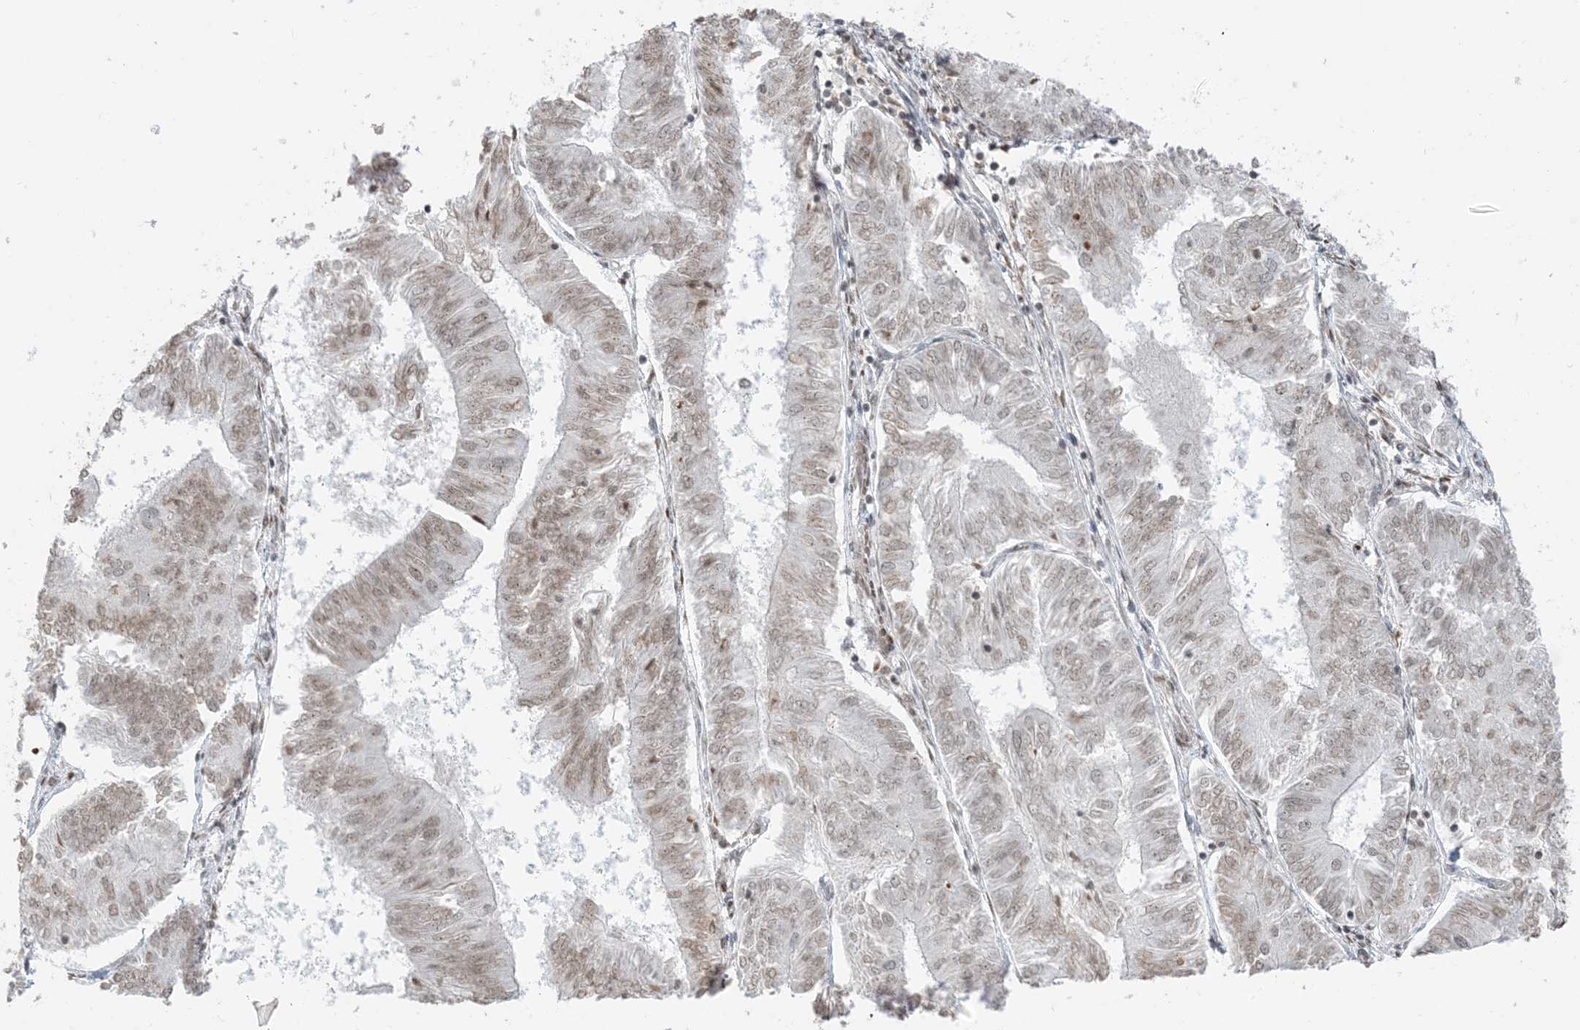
{"staining": {"intensity": "weak", "quantity": ">75%", "location": "nuclear"}, "tissue": "endometrial cancer", "cell_type": "Tumor cells", "image_type": "cancer", "snomed": [{"axis": "morphology", "description": "Adenocarcinoma, NOS"}, {"axis": "topography", "description": "Endometrium"}], "caption": "Endometrial cancer (adenocarcinoma) stained for a protein exhibits weak nuclear positivity in tumor cells.", "gene": "METAP1D", "patient": {"sex": "female", "age": 58}}